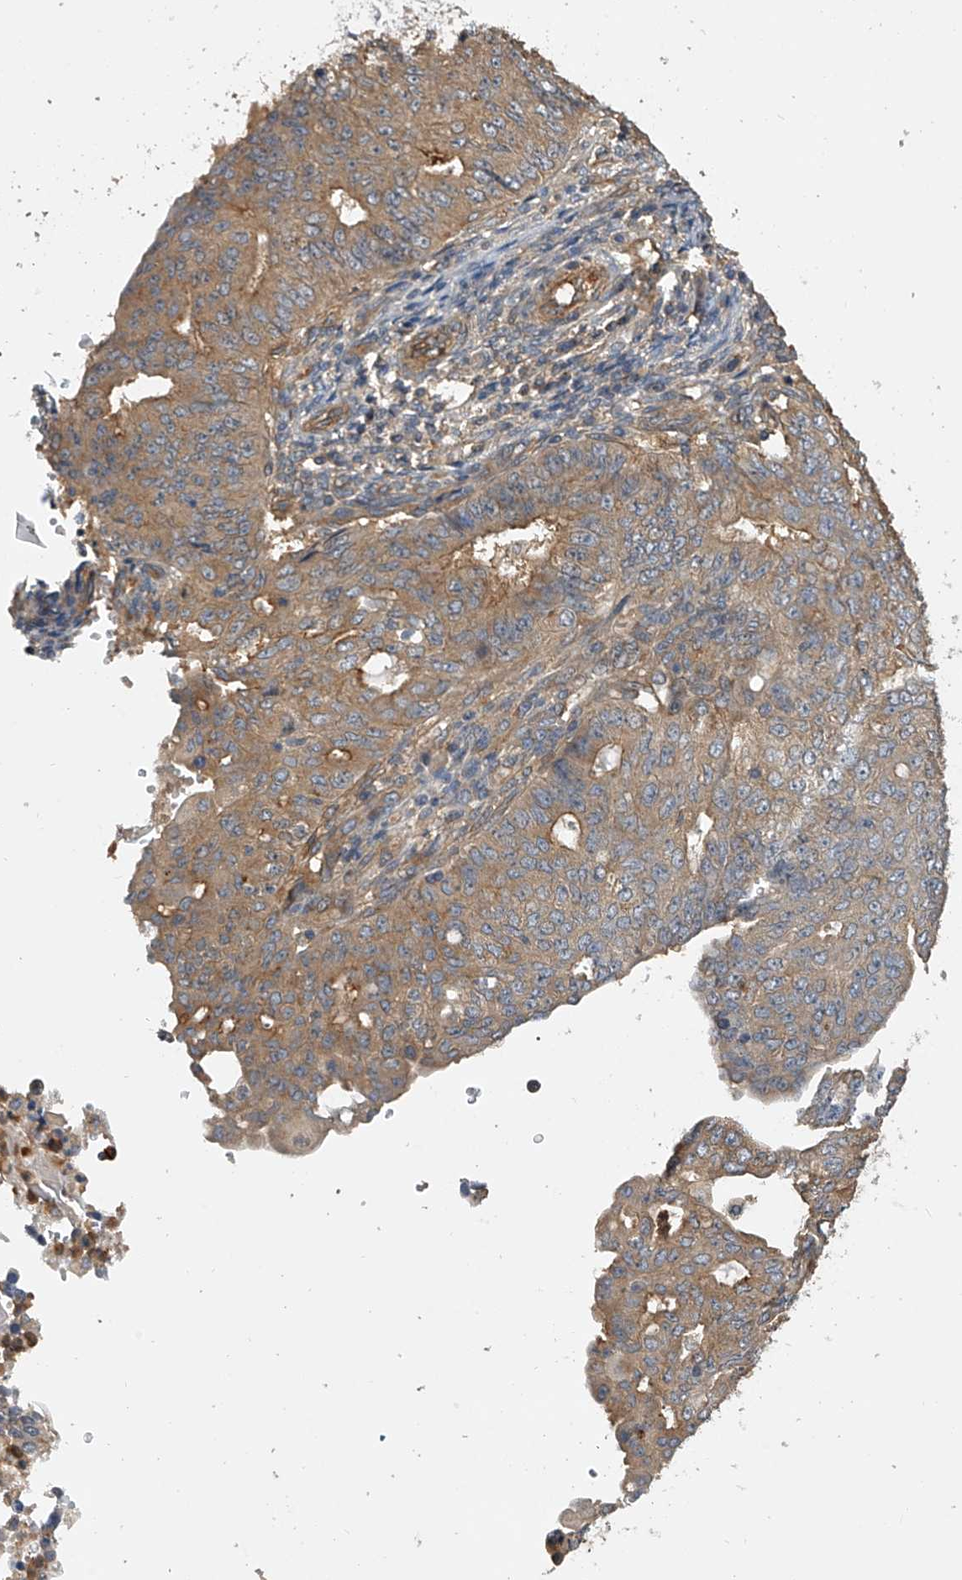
{"staining": {"intensity": "moderate", "quantity": "25%-75%", "location": "cytoplasmic/membranous"}, "tissue": "endometrial cancer", "cell_type": "Tumor cells", "image_type": "cancer", "snomed": [{"axis": "morphology", "description": "Adenocarcinoma, NOS"}, {"axis": "topography", "description": "Endometrium"}], "caption": "Immunohistochemistry (IHC) of human adenocarcinoma (endometrial) reveals medium levels of moderate cytoplasmic/membranous staining in about 25%-75% of tumor cells.", "gene": "PTPRA", "patient": {"sex": "female", "age": 32}}